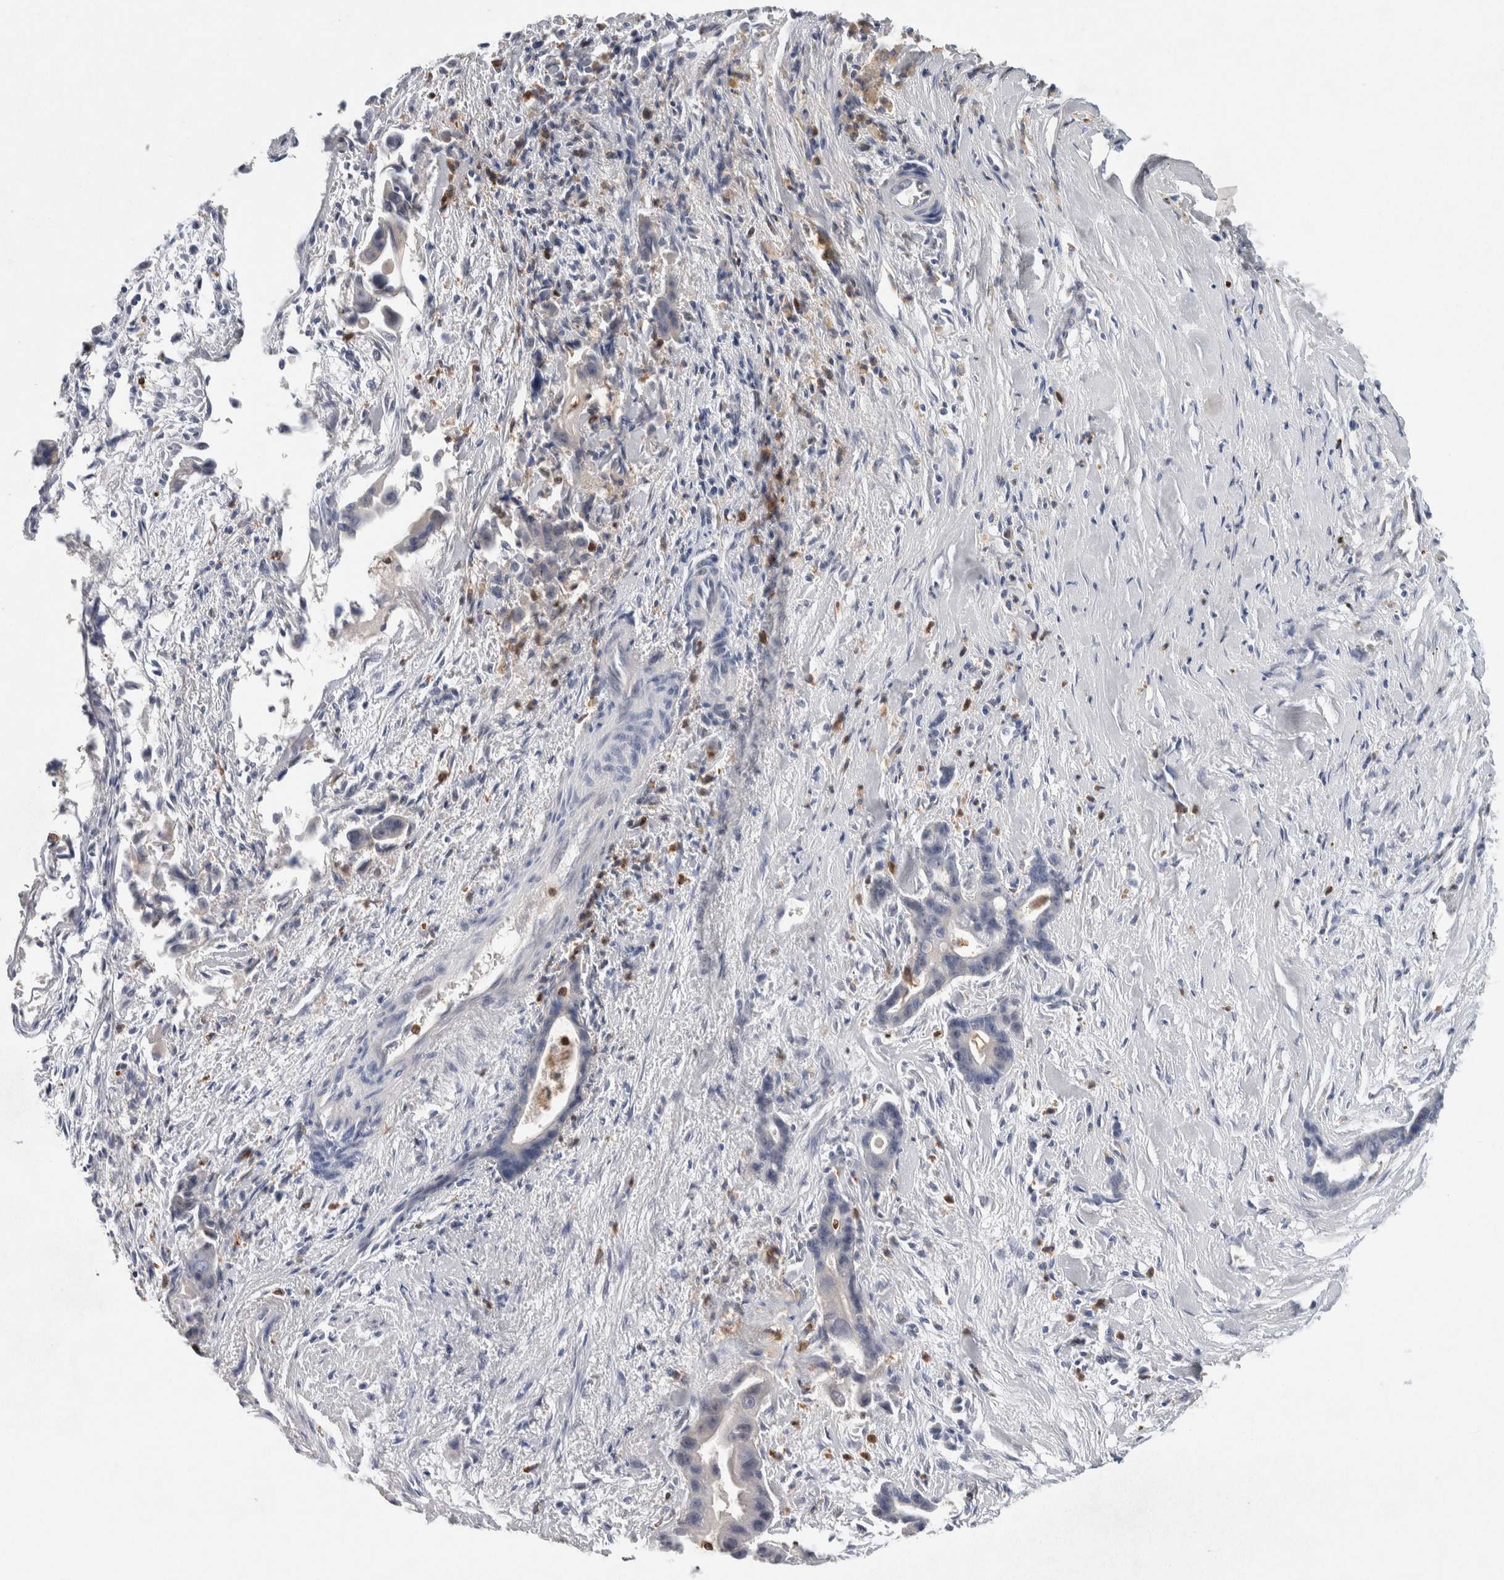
{"staining": {"intensity": "negative", "quantity": "none", "location": "none"}, "tissue": "liver cancer", "cell_type": "Tumor cells", "image_type": "cancer", "snomed": [{"axis": "morphology", "description": "Cholangiocarcinoma"}, {"axis": "topography", "description": "Liver"}], "caption": "Immunohistochemistry photomicrograph of liver cholangiocarcinoma stained for a protein (brown), which displays no positivity in tumor cells.", "gene": "NCF2", "patient": {"sex": "female", "age": 55}}